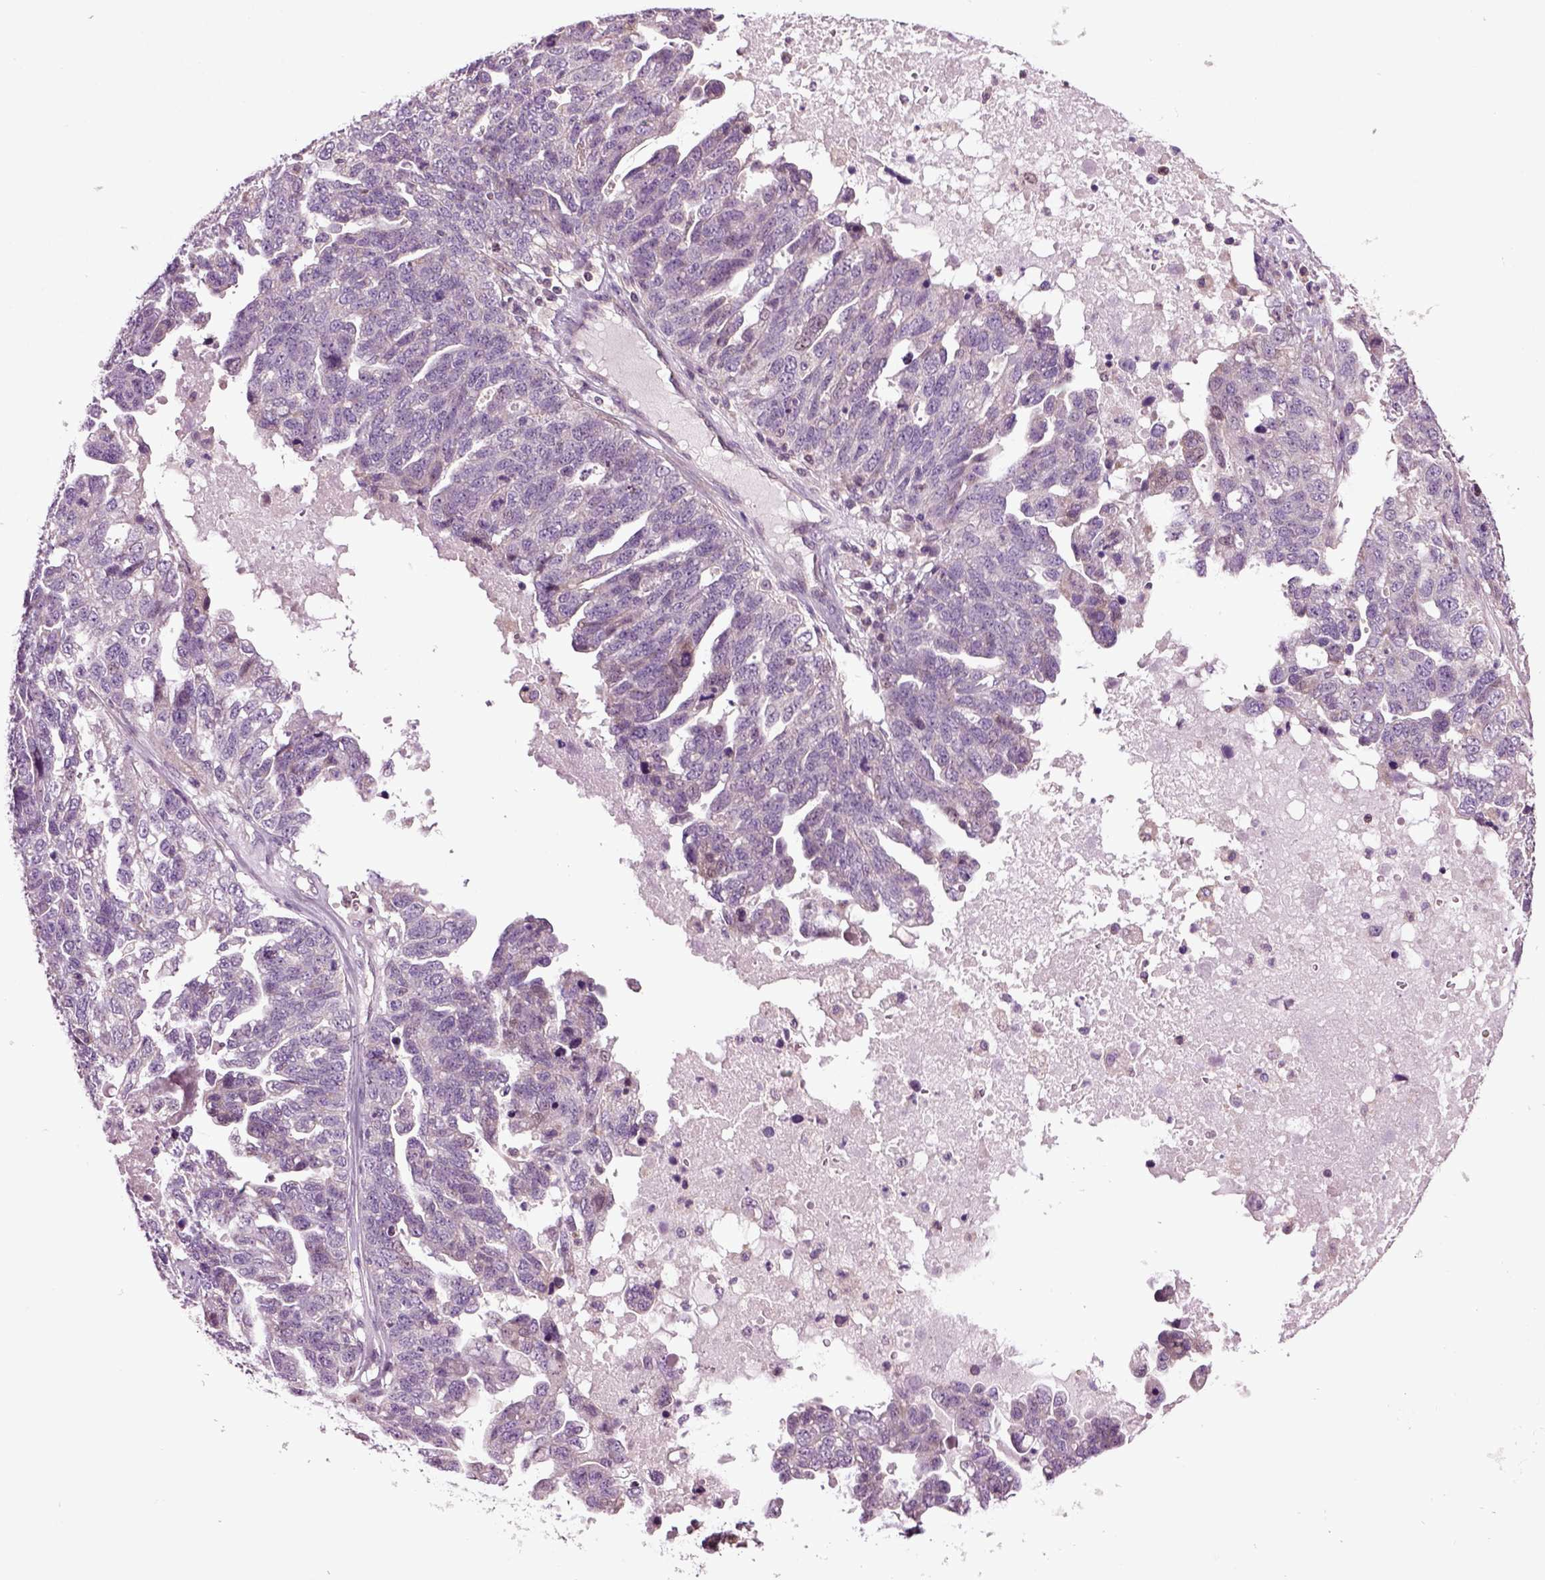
{"staining": {"intensity": "negative", "quantity": "none", "location": "none"}, "tissue": "ovarian cancer", "cell_type": "Tumor cells", "image_type": "cancer", "snomed": [{"axis": "morphology", "description": "Cystadenocarcinoma, serous, NOS"}, {"axis": "topography", "description": "Ovary"}], "caption": "An IHC image of ovarian cancer is shown. There is no staining in tumor cells of ovarian cancer. Nuclei are stained in blue.", "gene": "HAGHL", "patient": {"sex": "female", "age": 71}}